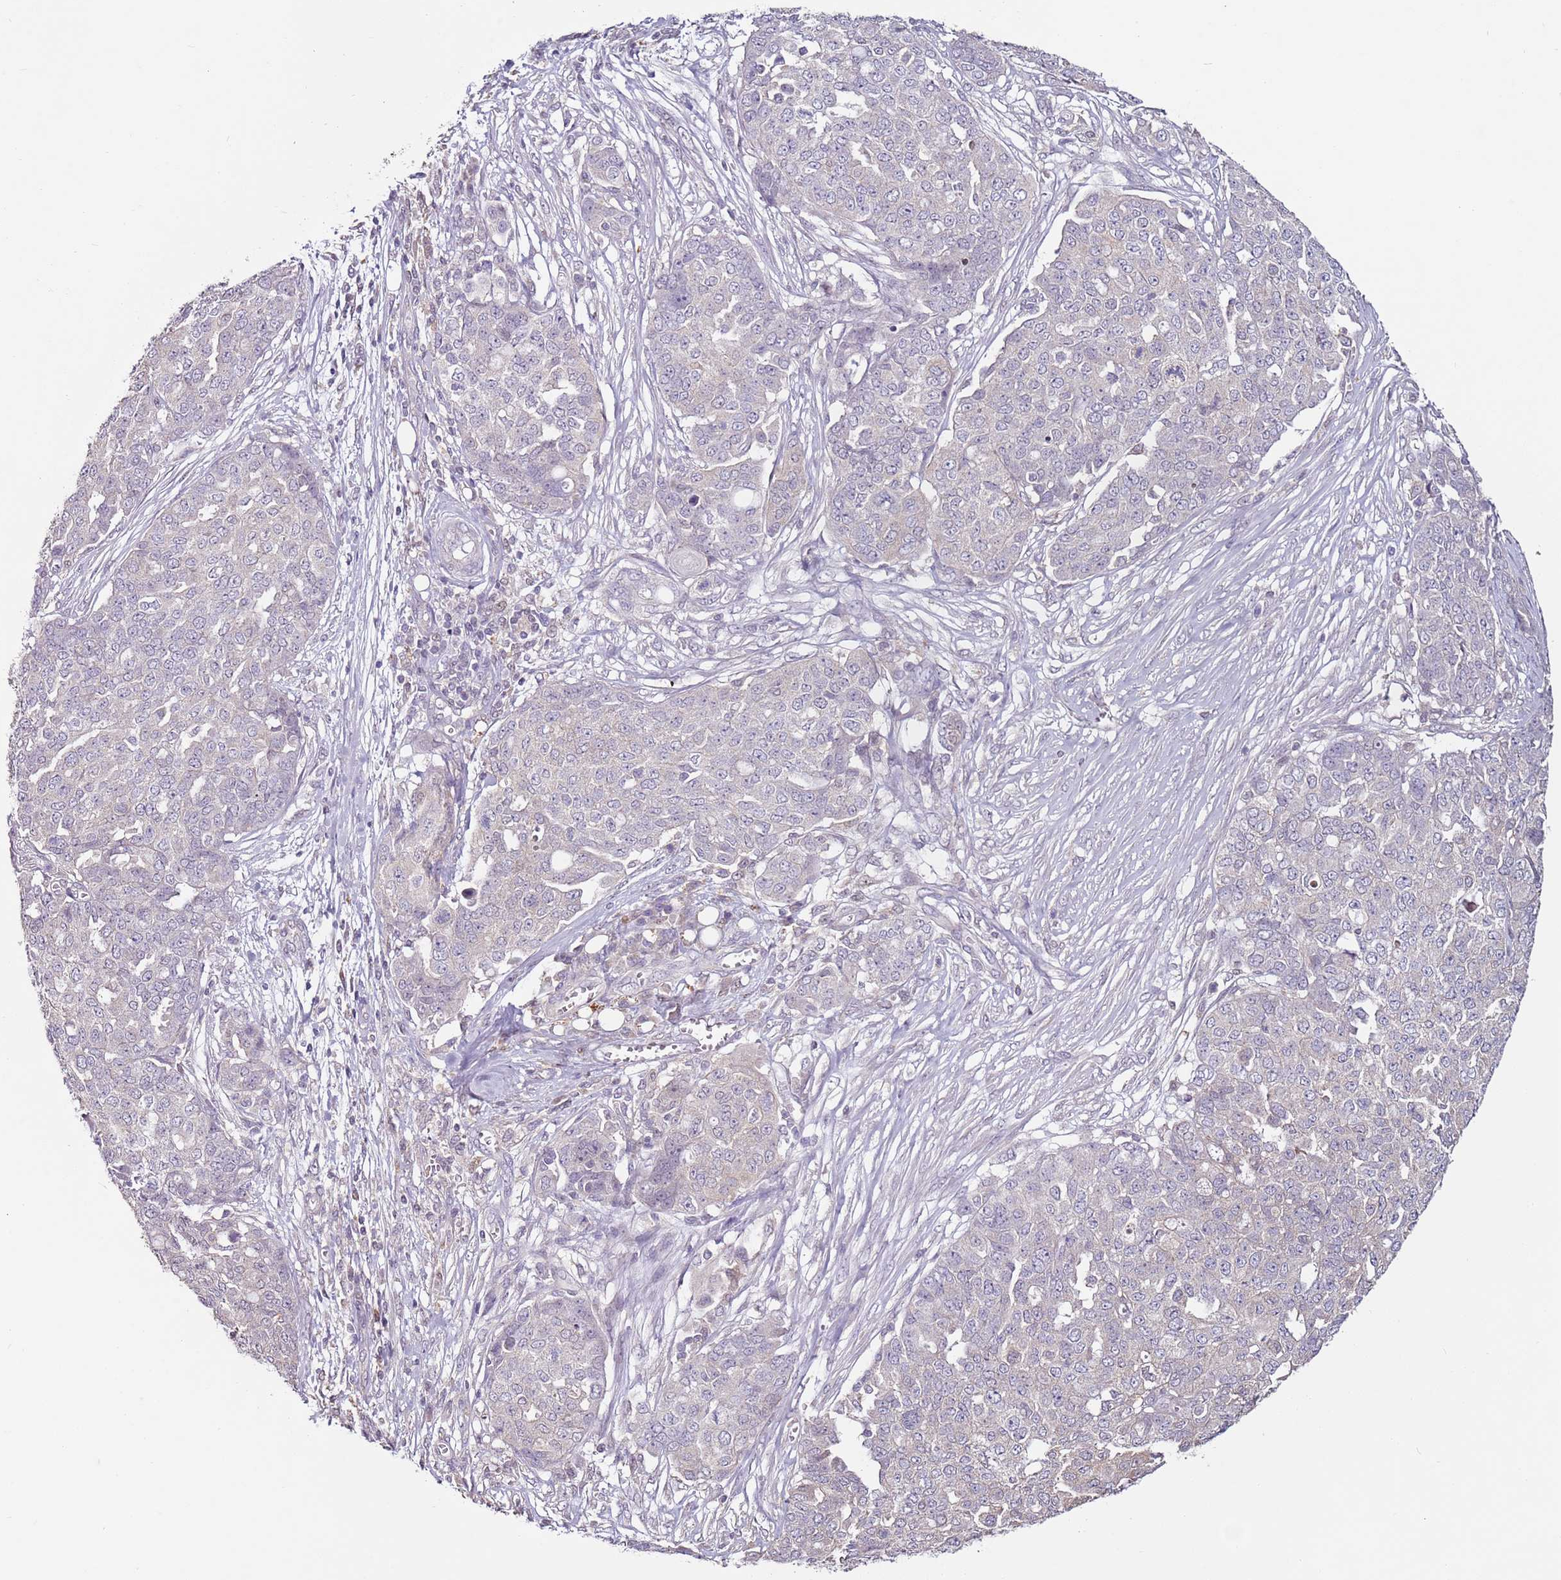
{"staining": {"intensity": "negative", "quantity": "none", "location": "none"}, "tissue": "ovarian cancer", "cell_type": "Tumor cells", "image_type": "cancer", "snomed": [{"axis": "morphology", "description": "Cystadenocarcinoma, serous, NOS"}, {"axis": "topography", "description": "Soft tissue"}, {"axis": "topography", "description": "Ovary"}], "caption": "Immunohistochemistry histopathology image of neoplastic tissue: human ovarian serous cystadenocarcinoma stained with DAB (3,3'-diaminobenzidine) shows no significant protein expression in tumor cells.", "gene": "MDH1", "patient": {"sex": "female", "age": 57}}